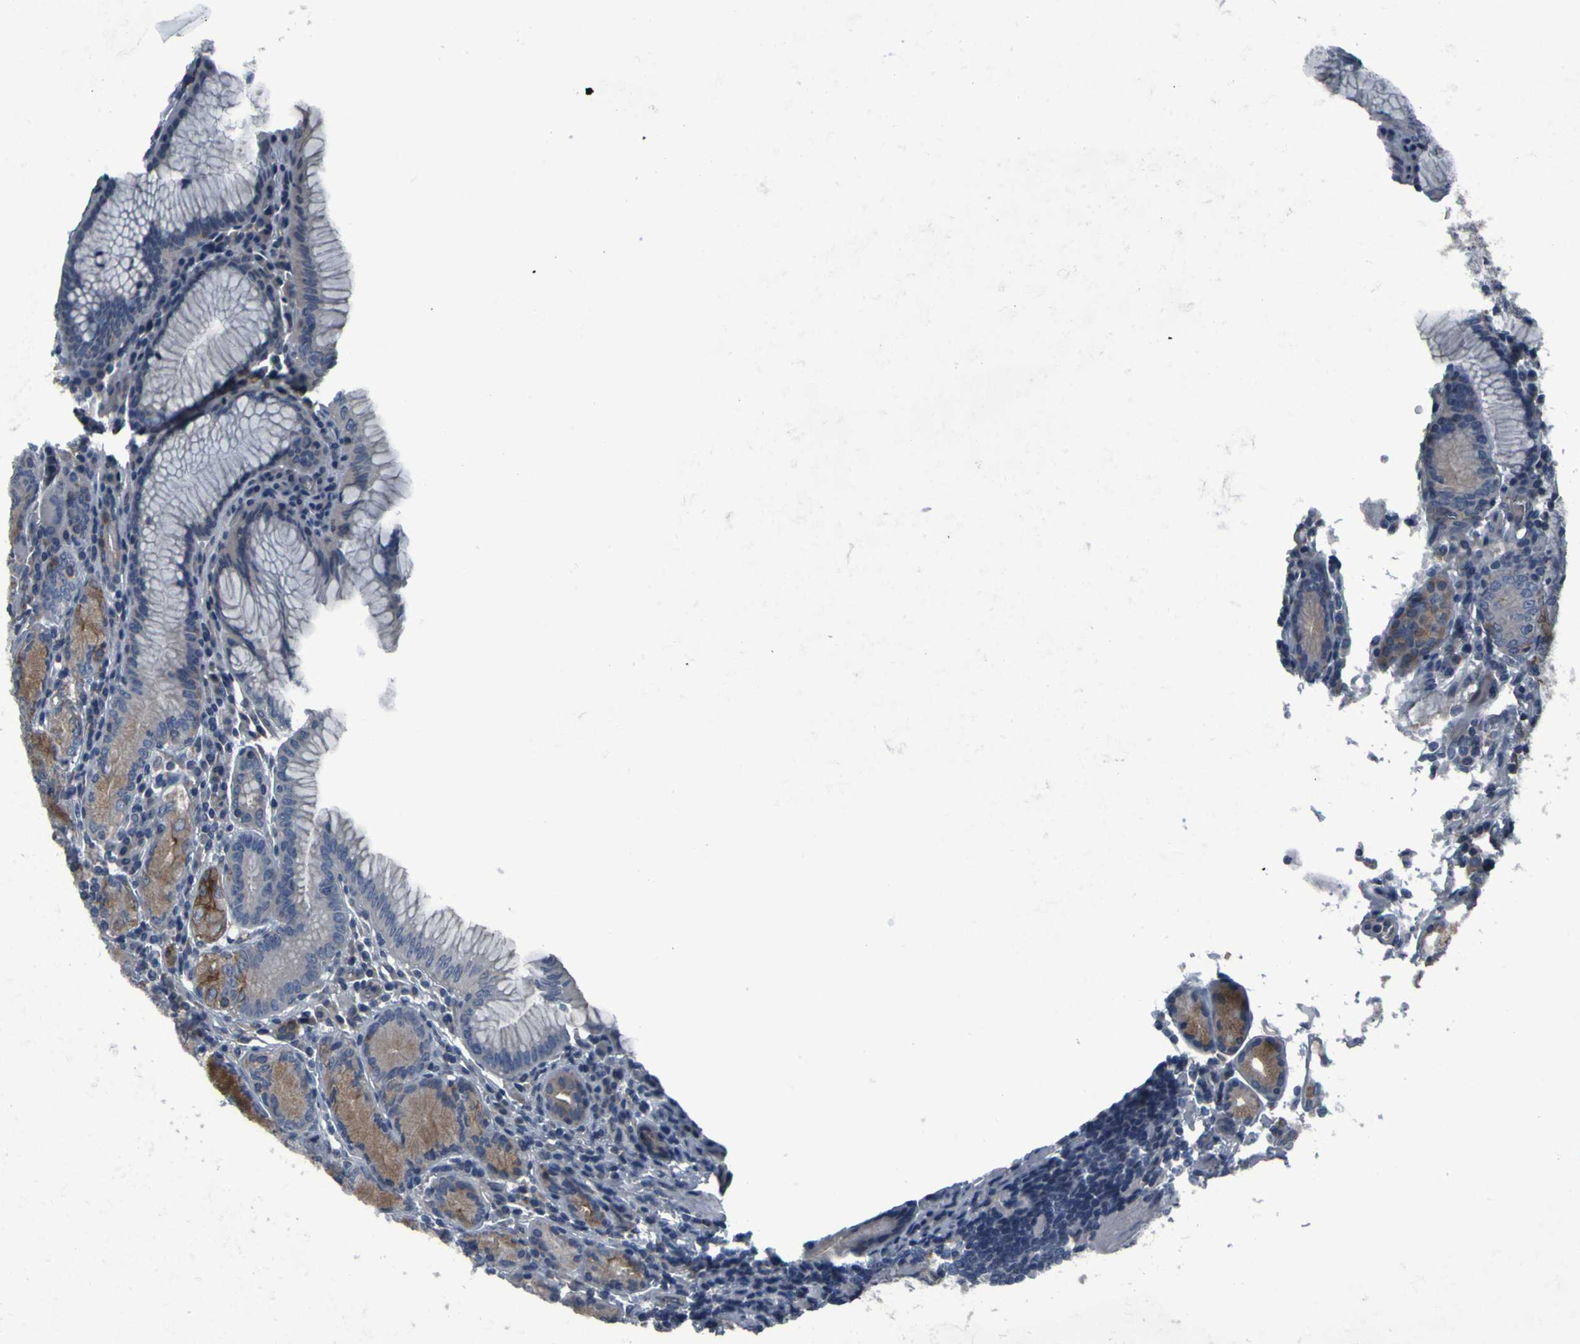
{"staining": {"intensity": "moderate", "quantity": "<25%", "location": "cytoplasmic/membranous"}, "tissue": "stomach", "cell_type": "Glandular cells", "image_type": "normal", "snomed": [{"axis": "morphology", "description": "Normal tissue, NOS"}, {"axis": "topography", "description": "Stomach, lower"}], "caption": "A brown stain shows moderate cytoplasmic/membranous staining of a protein in glandular cells of unremarkable stomach. (DAB IHC, brown staining for protein, blue staining for nuclei).", "gene": "GRAMD1A", "patient": {"sex": "female", "age": 76}}